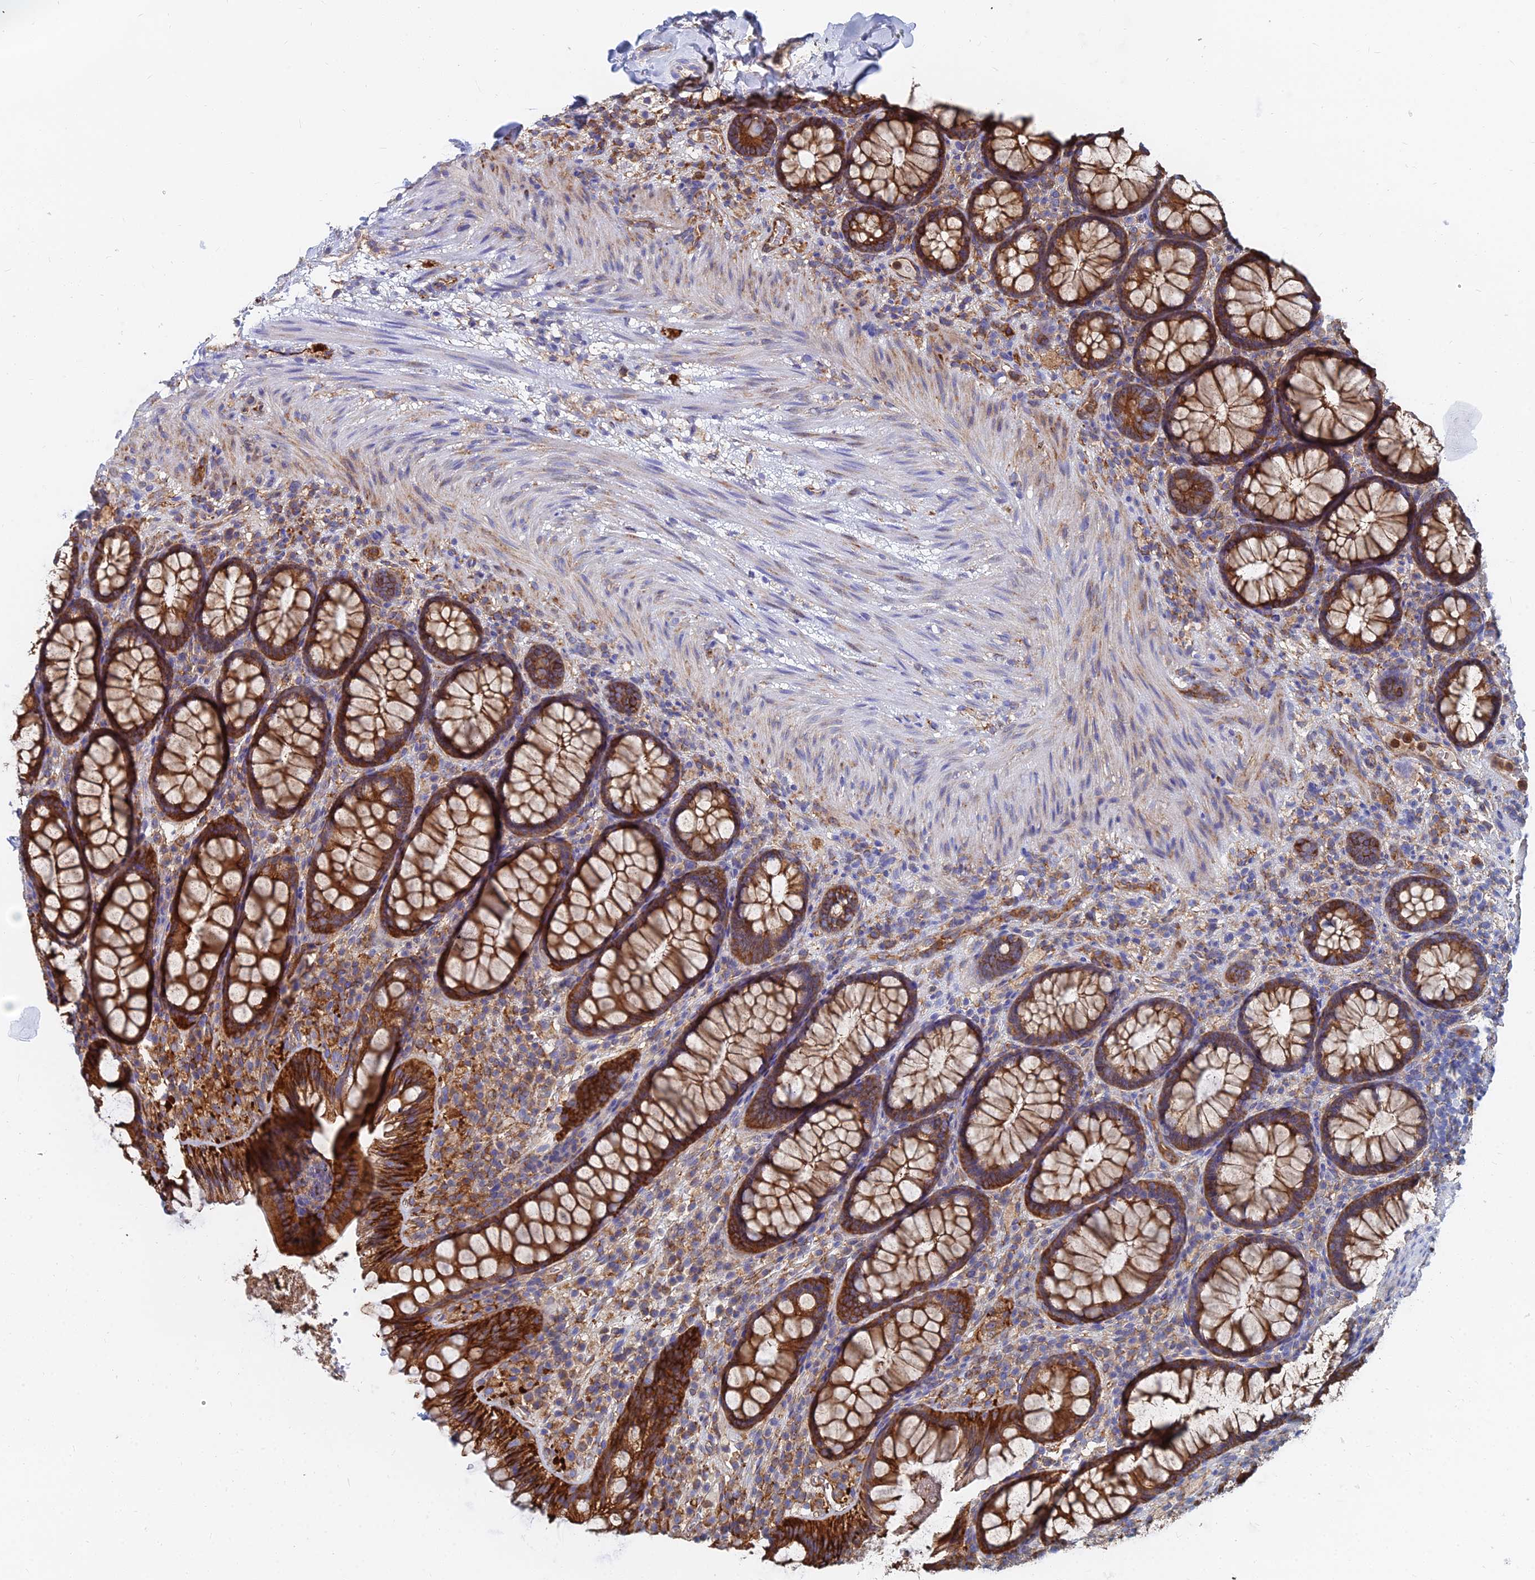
{"staining": {"intensity": "strong", "quantity": ">75%", "location": "cytoplasmic/membranous"}, "tissue": "rectum", "cell_type": "Glandular cells", "image_type": "normal", "snomed": [{"axis": "morphology", "description": "Normal tissue, NOS"}, {"axis": "topography", "description": "Rectum"}], "caption": "Glandular cells reveal high levels of strong cytoplasmic/membranous positivity in approximately >75% of cells in unremarkable rectum.", "gene": "FFAR3", "patient": {"sex": "male", "age": 83}}